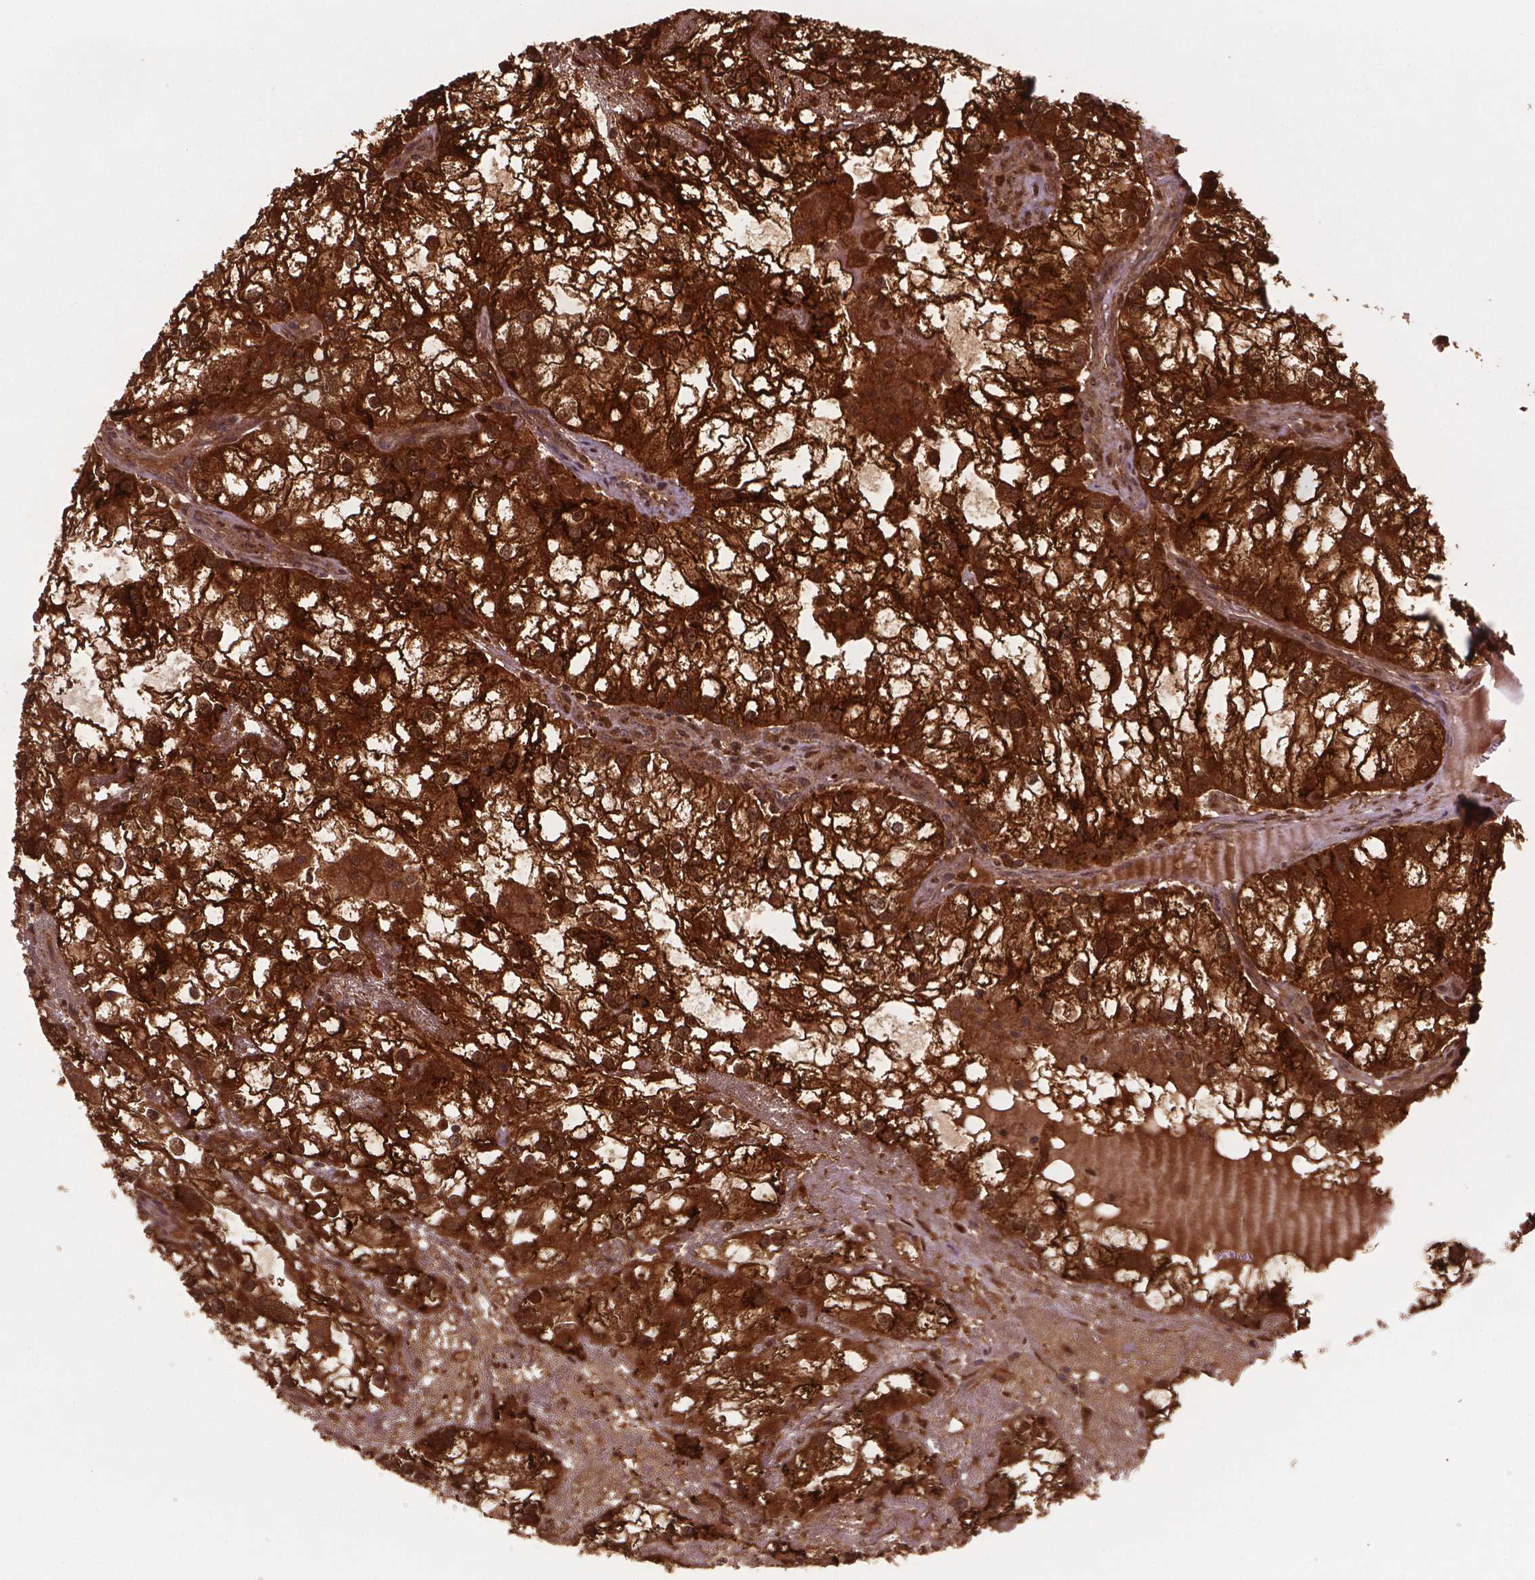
{"staining": {"intensity": "strong", "quantity": ">75%", "location": "cytoplasmic/membranous,nuclear"}, "tissue": "renal cancer", "cell_type": "Tumor cells", "image_type": "cancer", "snomed": [{"axis": "morphology", "description": "Adenocarcinoma, NOS"}, {"axis": "topography", "description": "Kidney"}], "caption": "Immunohistochemistry of human renal cancer exhibits high levels of strong cytoplasmic/membranous and nuclear positivity in approximately >75% of tumor cells.", "gene": "PLIN3", "patient": {"sex": "male", "age": 59}}